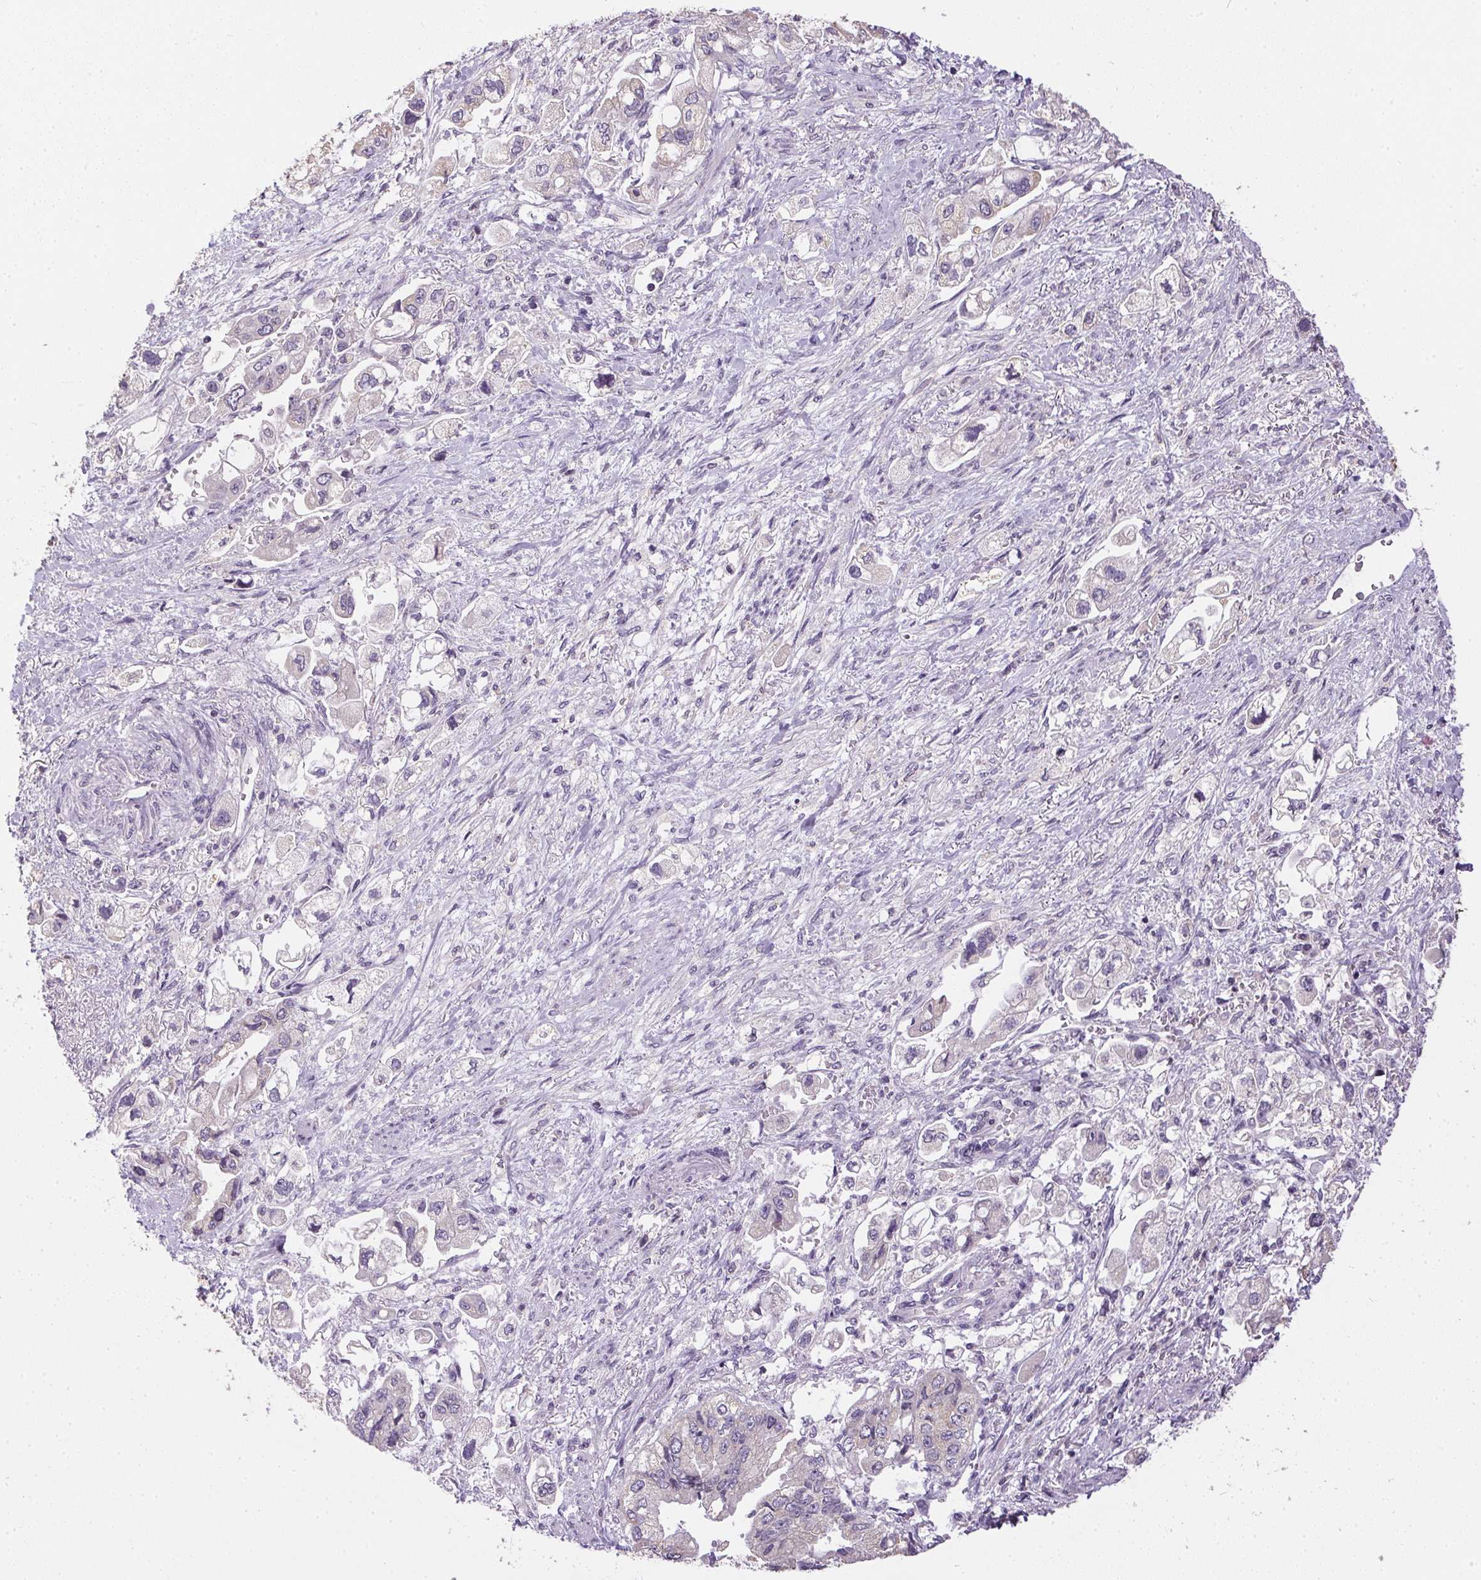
{"staining": {"intensity": "negative", "quantity": "none", "location": "none"}, "tissue": "stomach cancer", "cell_type": "Tumor cells", "image_type": "cancer", "snomed": [{"axis": "morphology", "description": "Normal tissue, NOS"}, {"axis": "morphology", "description": "Adenocarcinoma, NOS"}, {"axis": "topography", "description": "Stomach"}], "caption": "A photomicrograph of stomach adenocarcinoma stained for a protein reveals no brown staining in tumor cells. (Brightfield microscopy of DAB (3,3'-diaminobenzidine) IHC at high magnification).", "gene": "SPACA9", "patient": {"sex": "male", "age": 62}}